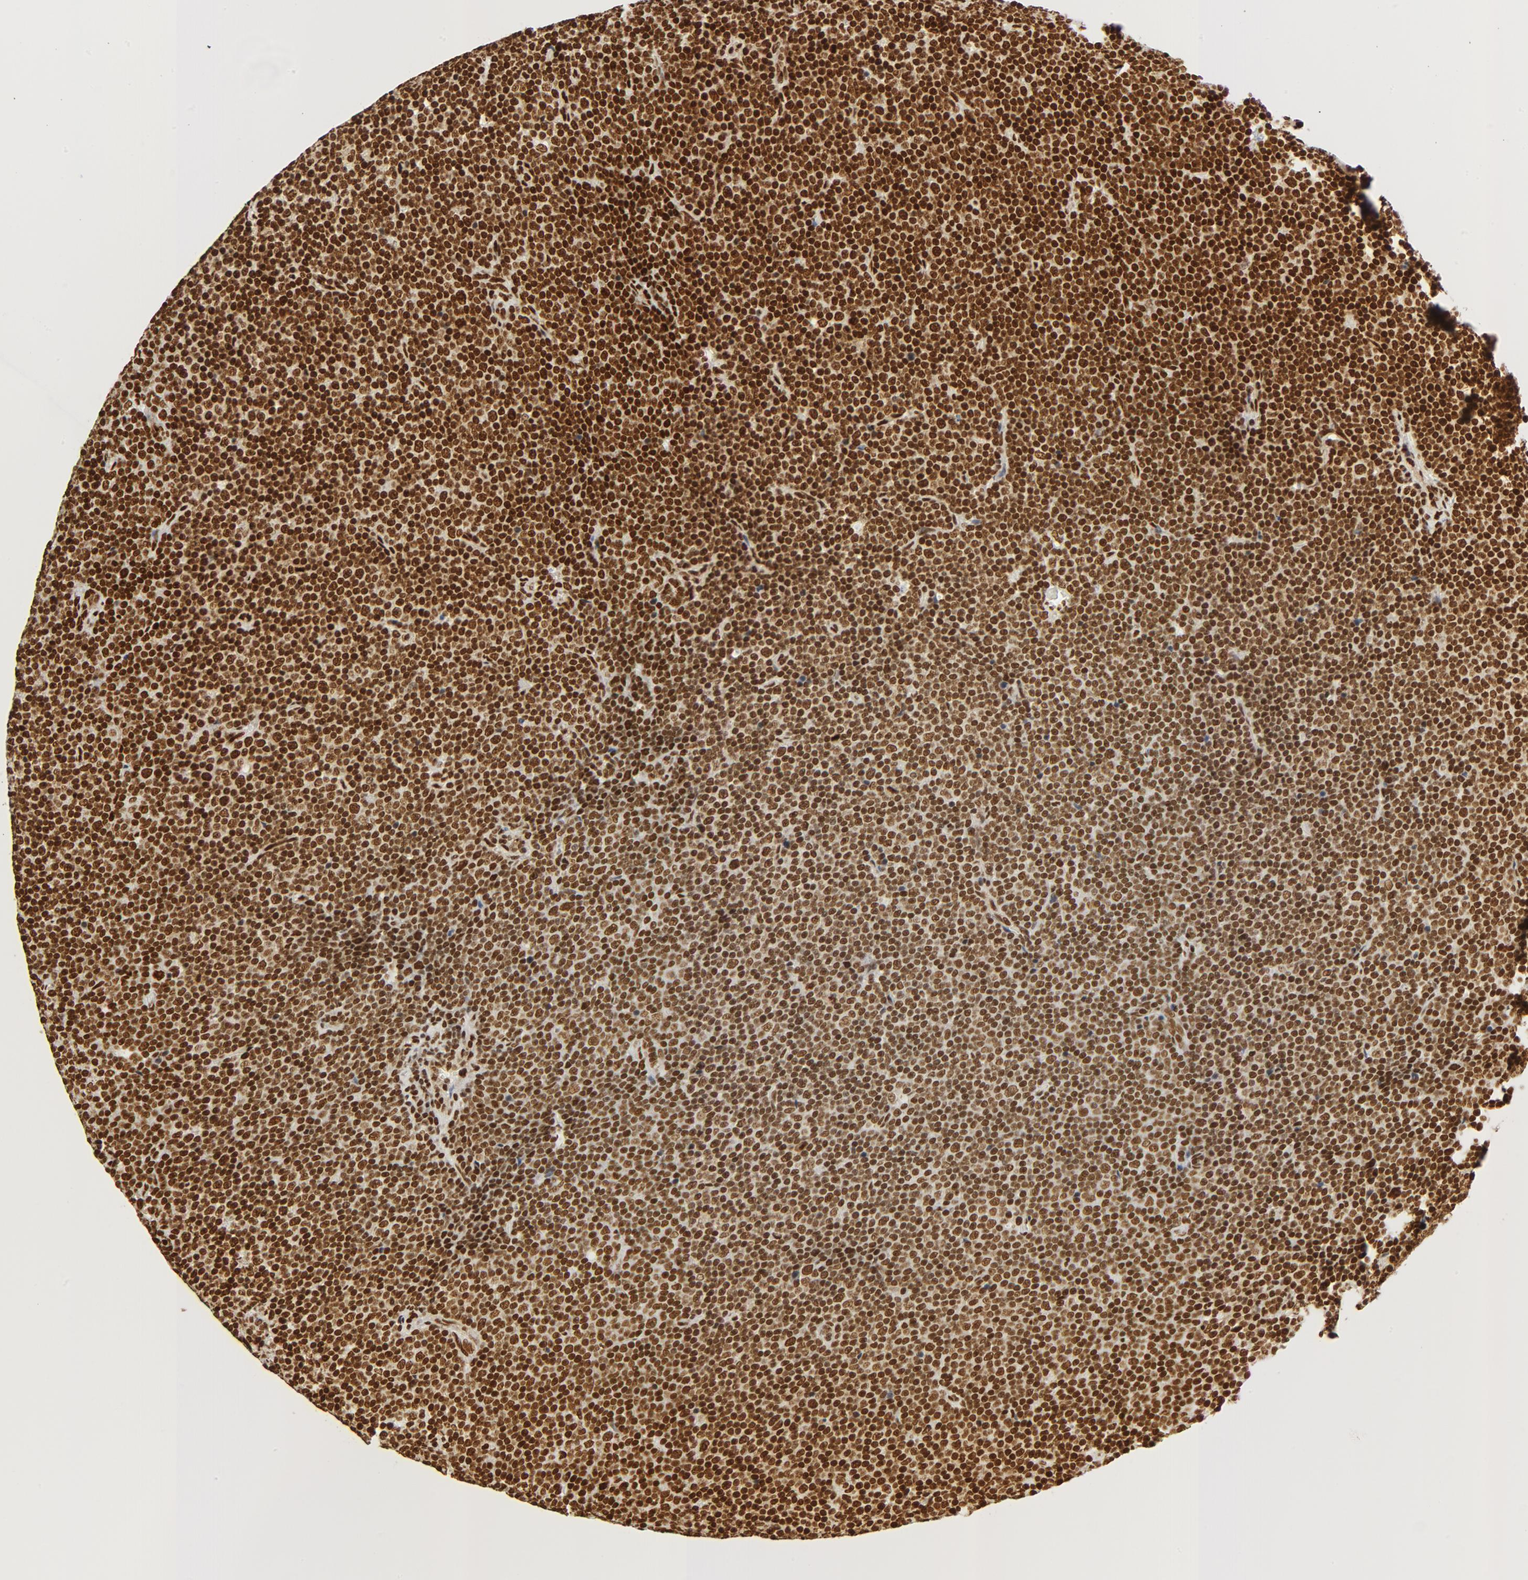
{"staining": {"intensity": "strong", "quantity": ">75%", "location": "nuclear"}, "tissue": "lymphoma", "cell_type": "Tumor cells", "image_type": "cancer", "snomed": [{"axis": "morphology", "description": "Malignant lymphoma, non-Hodgkin's type, Low grade"}, {"axis": "topography", "description": "Lymph node"}], "caption": "This micrograph displays lymphoma stained with immunohistochemistry (IHC) to label a protein in brown. The nuclear of tumor cells show strong positivity for the protein. Nuclei are counter-stained blue.", "gene": "CTBP1", "patient": {"sex": "female", "age": 67}}